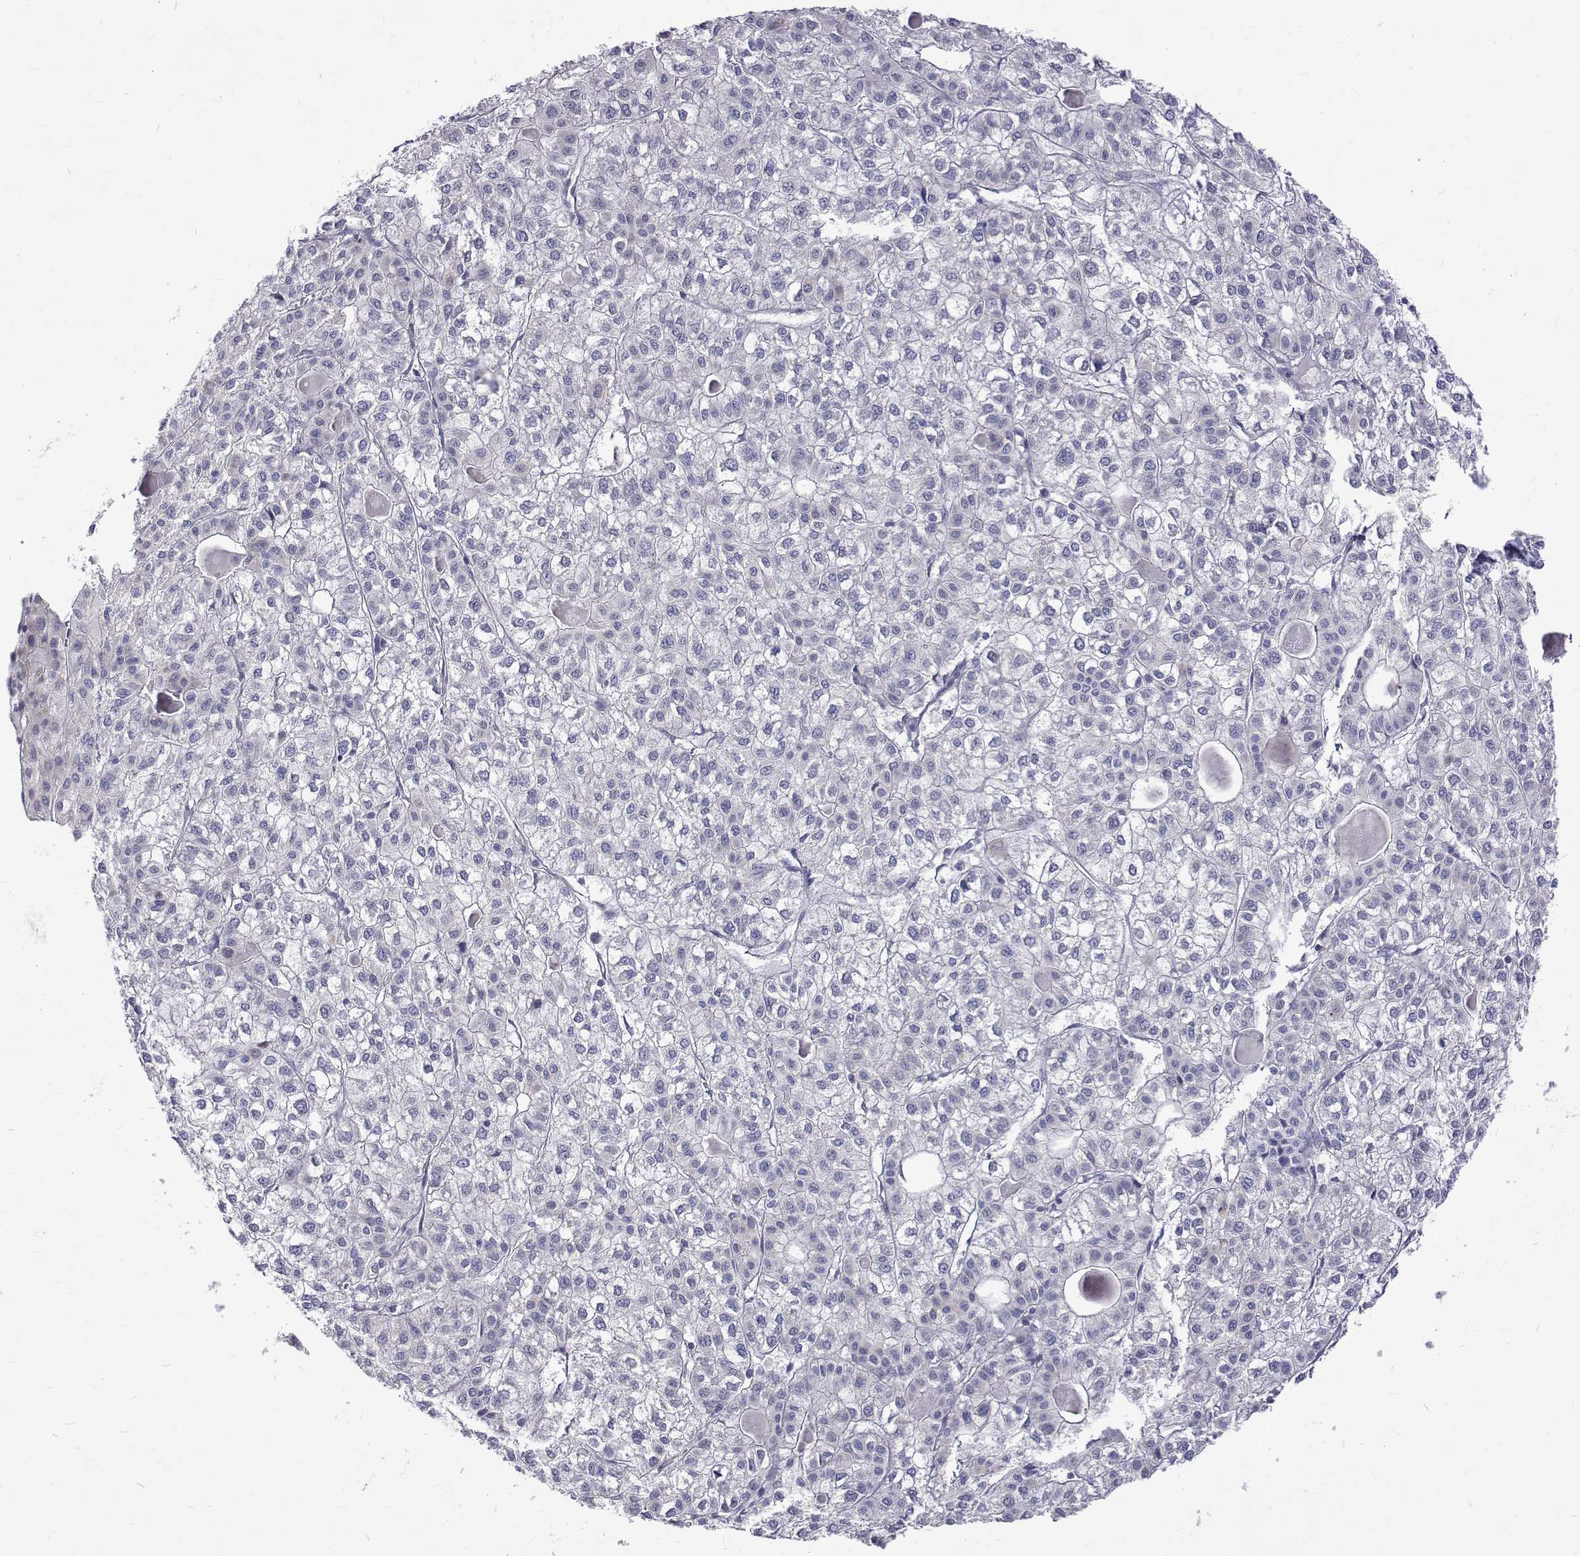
{"staining": {"intensity": "negative", "quantity": "none", "location": "none"}, "tissue": "liver cancer", "cell_type": "Tumor cells", "image_type": "cancer", "snomed": [{"axis": "morphology", "description": "Carcinoma, Hepatocellular, NOS"}, {"axis": "topography", "description": "Liver"}], "caption": "A high-resolution histopathology image shows immunohistochemistry (IHC) staining of liver hepatocellular carcinoma, which exhibits no significant staining in tumor cells.", "gene": "PADI1", "patient": {"sex": "female", "age": 43}}